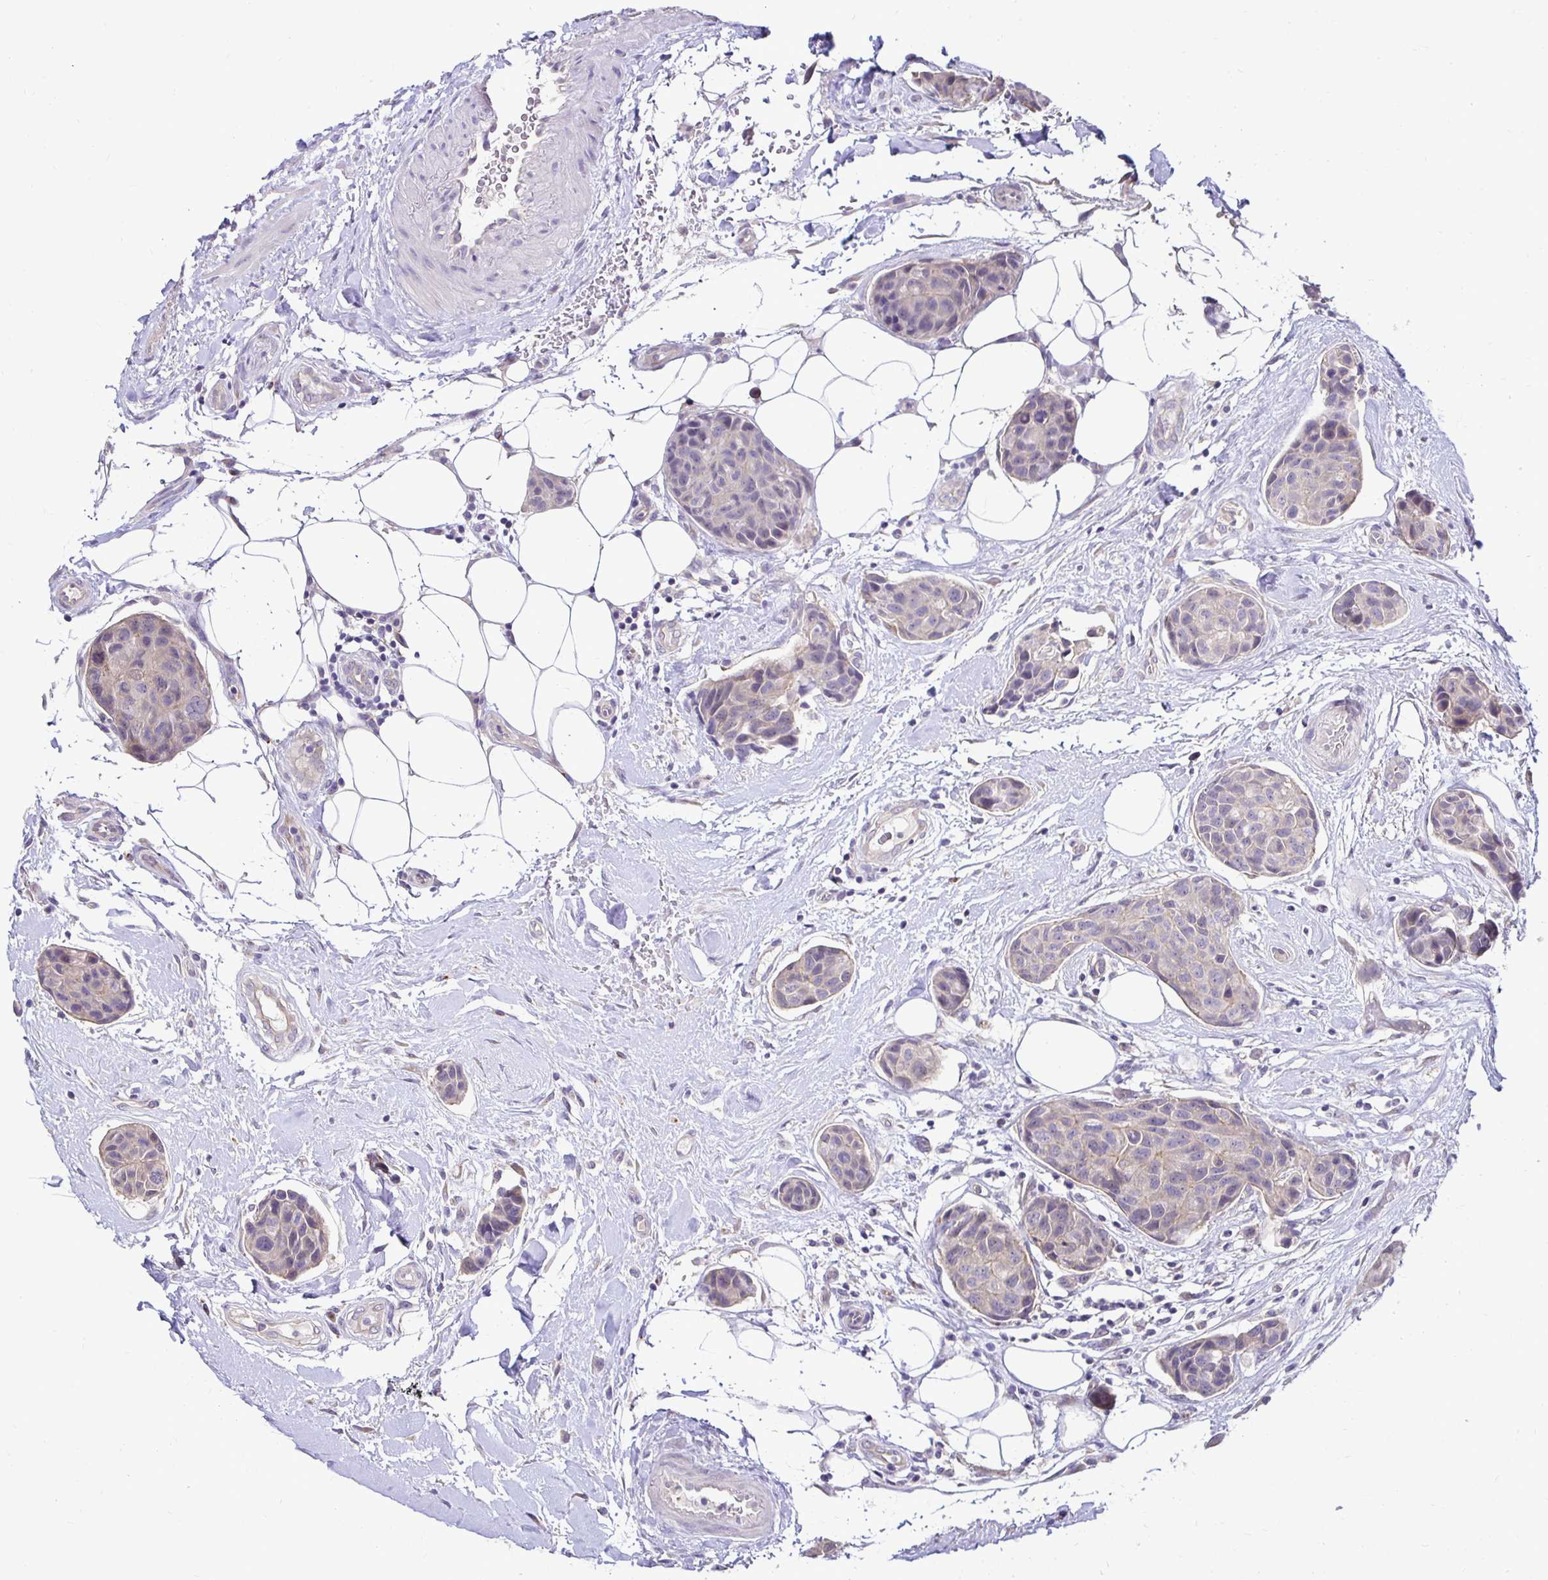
{"staining": {"intensity": "negative", "quantity": "none", "location": "none"}, "tissue": "breast cancer", "cell_type": "Tumor cells", "image_type": "cancer", "snomed": [{"axis": "morphology", "description": "Duct carcinoma"}, {"axis": "topography", "description": "Breast"}, {"axis": "topography", "description": "Lymph node"}], "caption": "Tumor cells show no significant positivity in breast cancer. The staining was performed using DAB to visualize the protein expression in brown, while the nuclei were stained in blue with hematoxylin (Magnification: 20x).", "gene": "SLC9A1", "patient": {"sex": "female", "age": 80}}